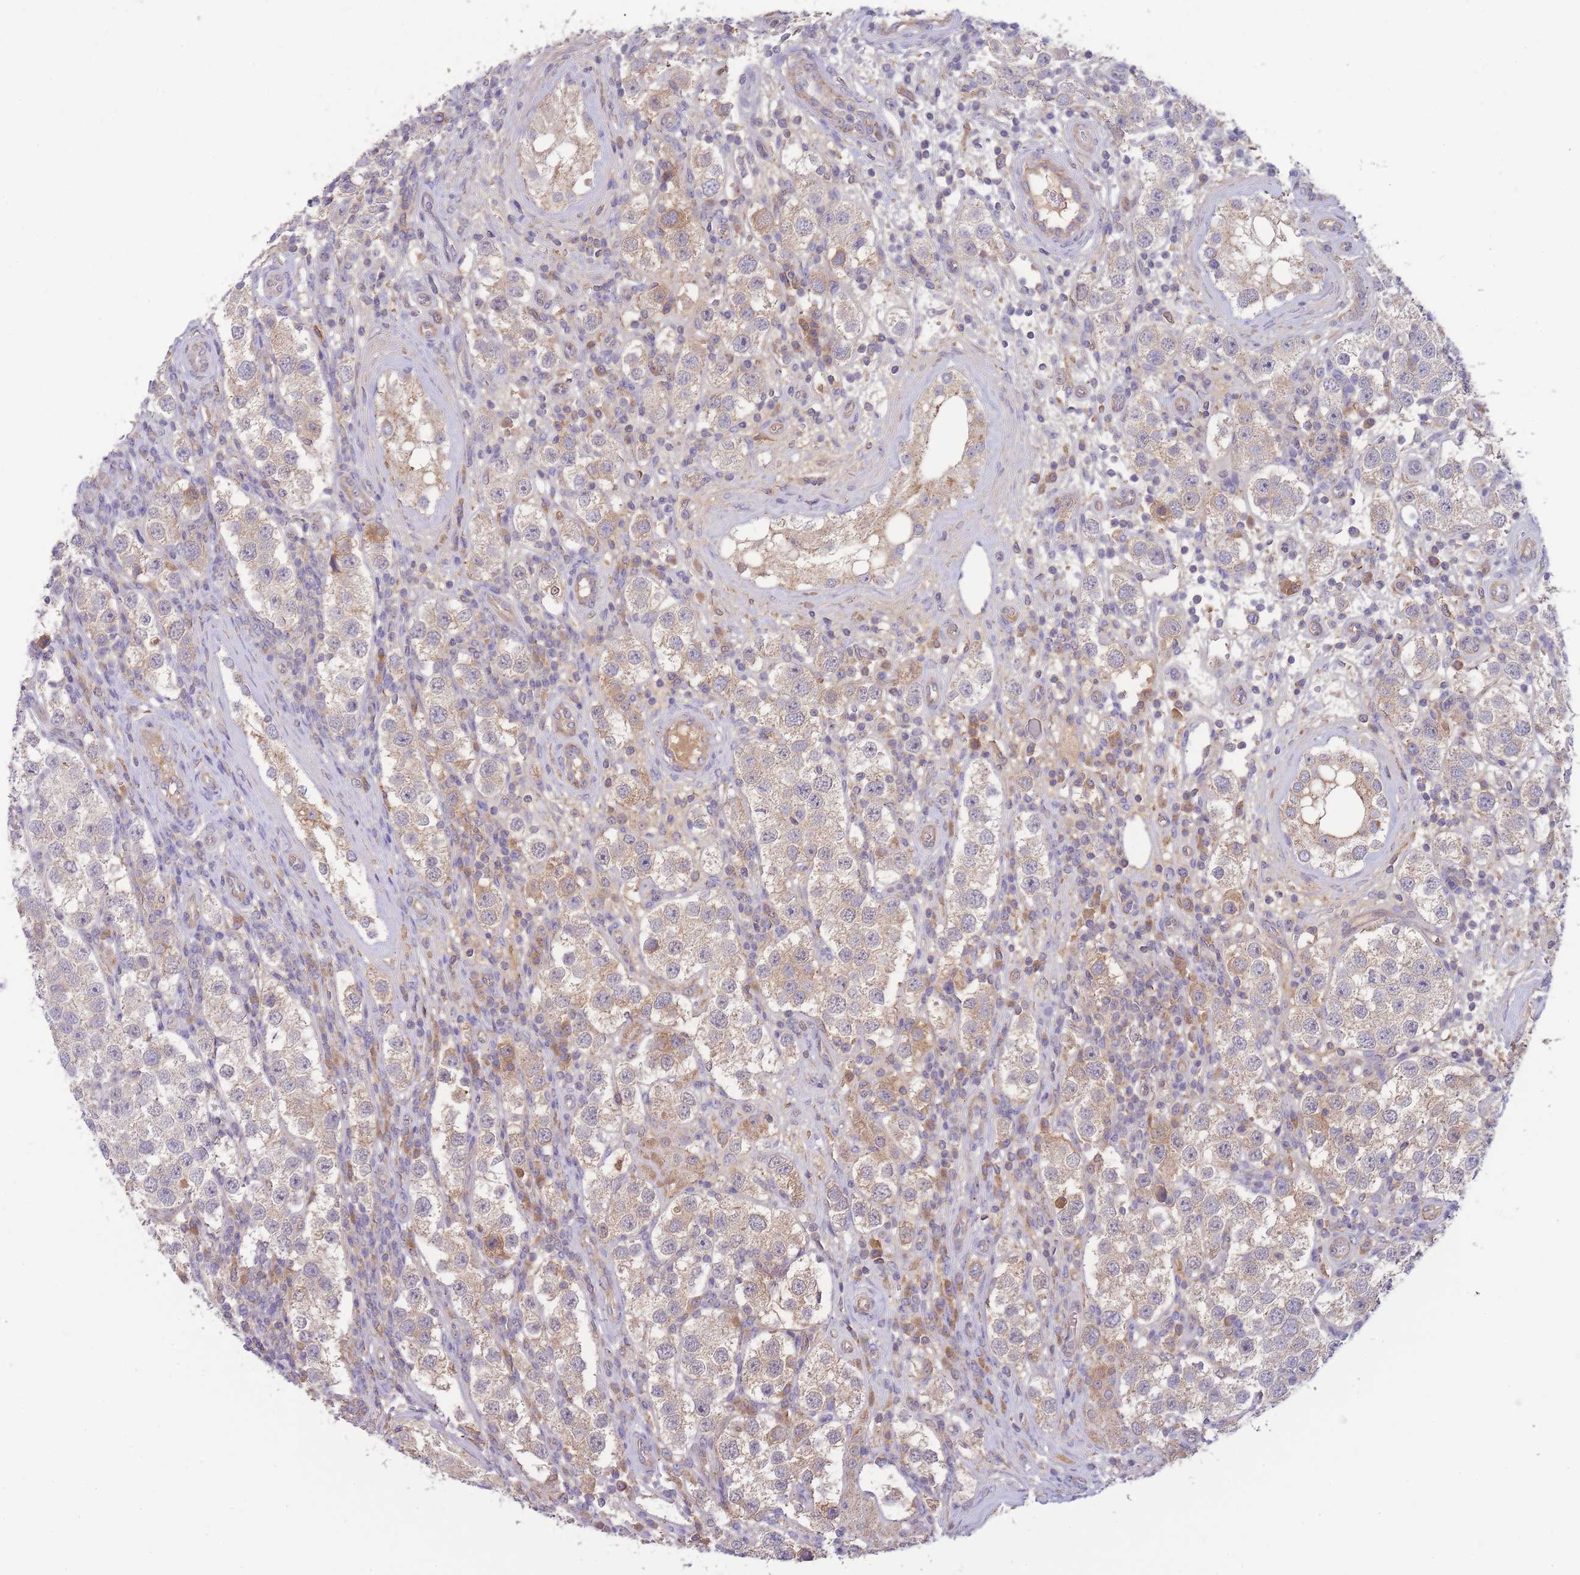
{"staining": {"intensity": "moderate", "quantity": "<25%", "location": "cytoplasmic/membranous"}, "tissue": "testis cancer", "cell_type": "Tumor cells", "image_type": "cancer", "snomed": [{"axis": "morphology", "description": "Seminoma, NOS"}, {"axis": "topography", "description": "Testis"}], "caption": "IHC histopathology image of human testis seminoma stained for a protein (brown), which demonstrates low levels of moderate cytoplasmic/membranous staining in about <25% of tumor cells.", "gene": "NDUFAF5", "patient": {"sex": "male", "age": 37}}